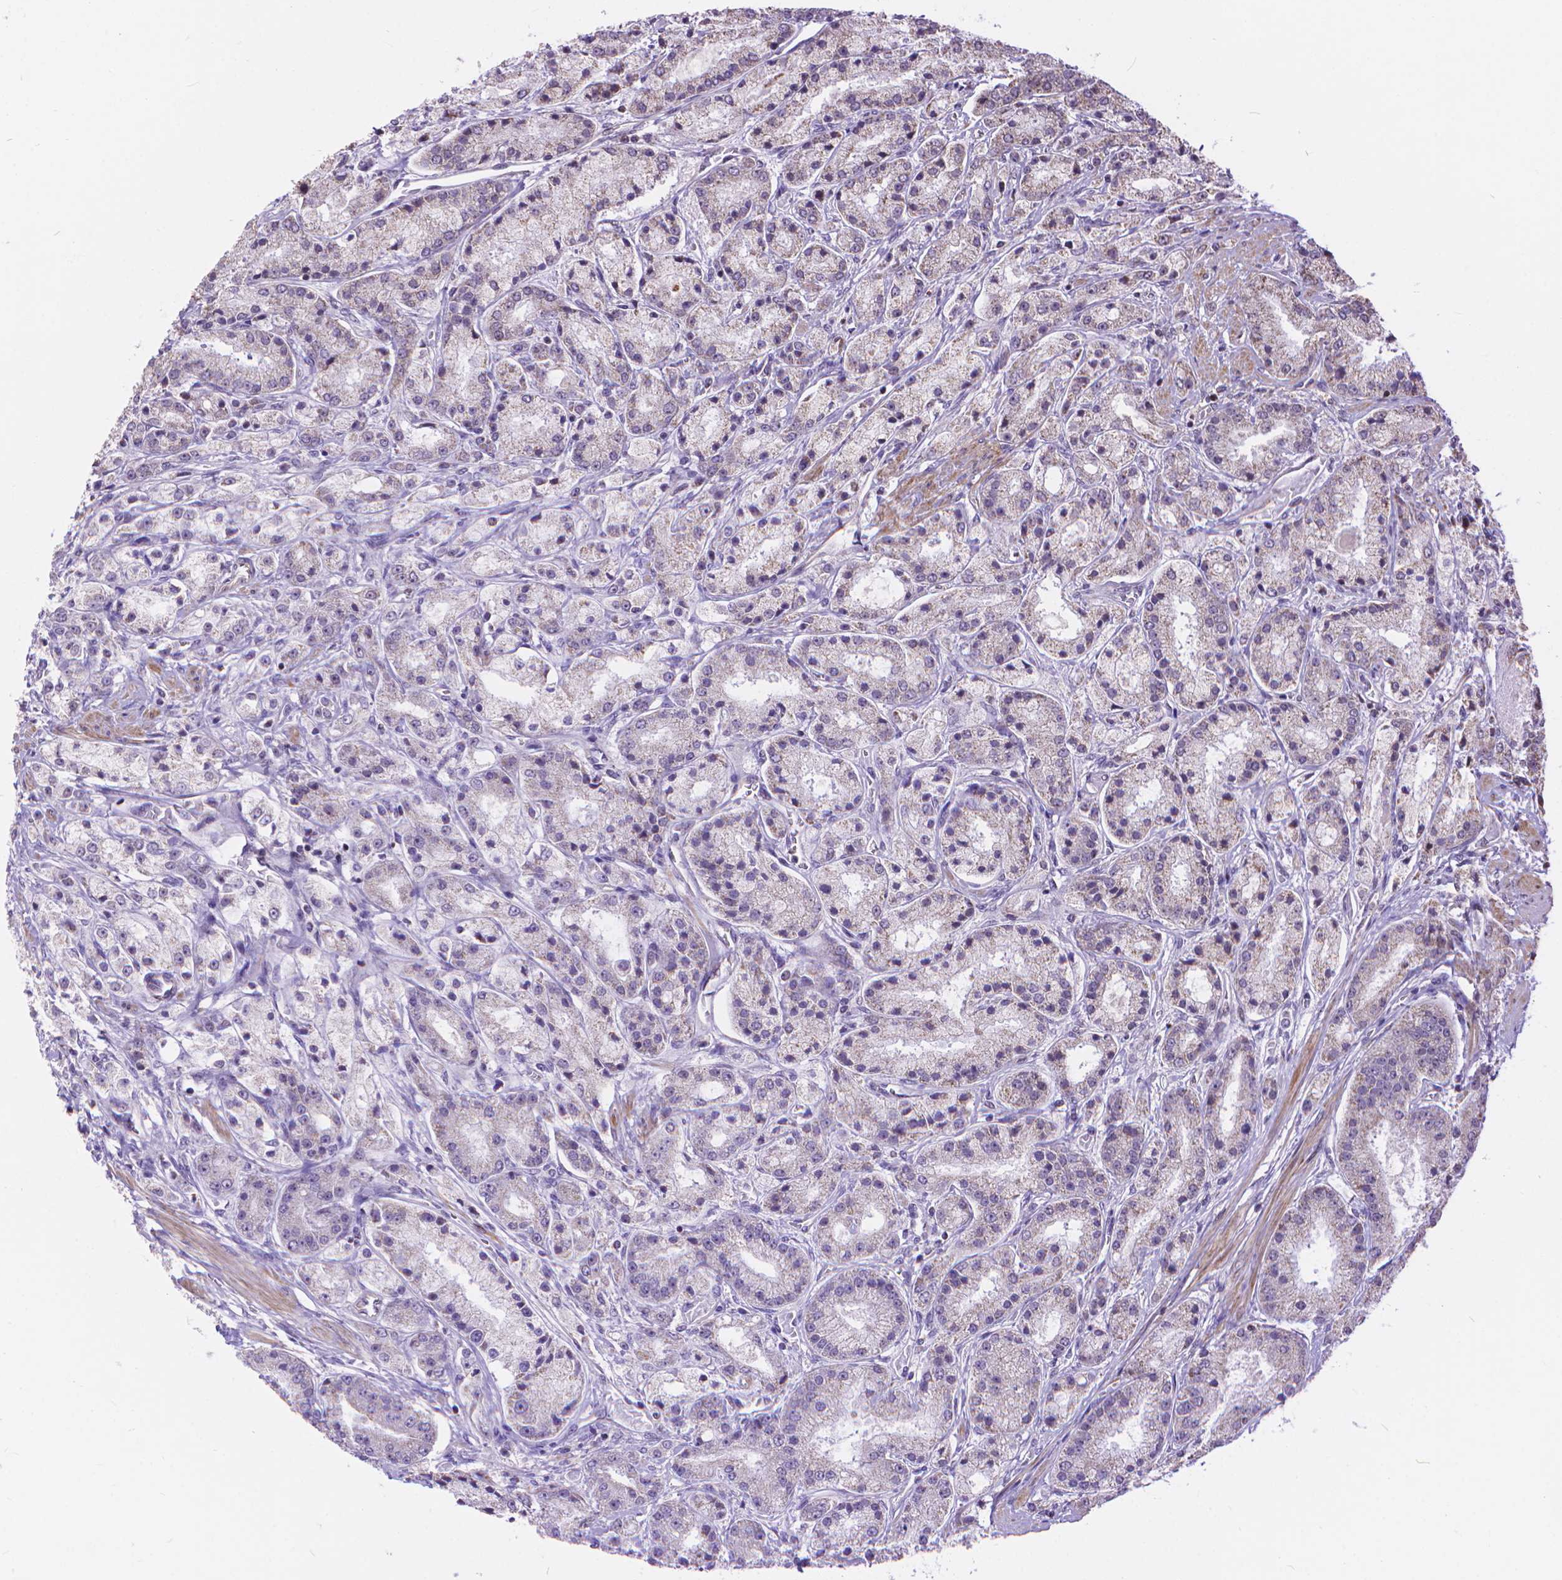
{"staining": {"intensity": "moderate", "quantity": "<25%", "location": "nuclear"}, "tissue": "prostate cancer", "cell_type": "Tumor cells", "image_type": "cancer", "snomed": [{"axis": "morphology", "description": "Adenocarcinoma, High grade"}, {"axis": "topography", "description": "Prostate"}], "caption": "Immunohistochemistry (IHC) of prostate adenocarcinoma (high-grade) reveals low levels of moderate nuclear expression in about <25% of tumor cells. The staining was performed using DAB (3,3'-diaminobenzidine) to visualize the protein expression in brown, while the nuclei were stained in blue with hematoxylin (Magnification: 20x).", "gene": "TMEM135", "patient": {"sex": "male", "age": 67}}